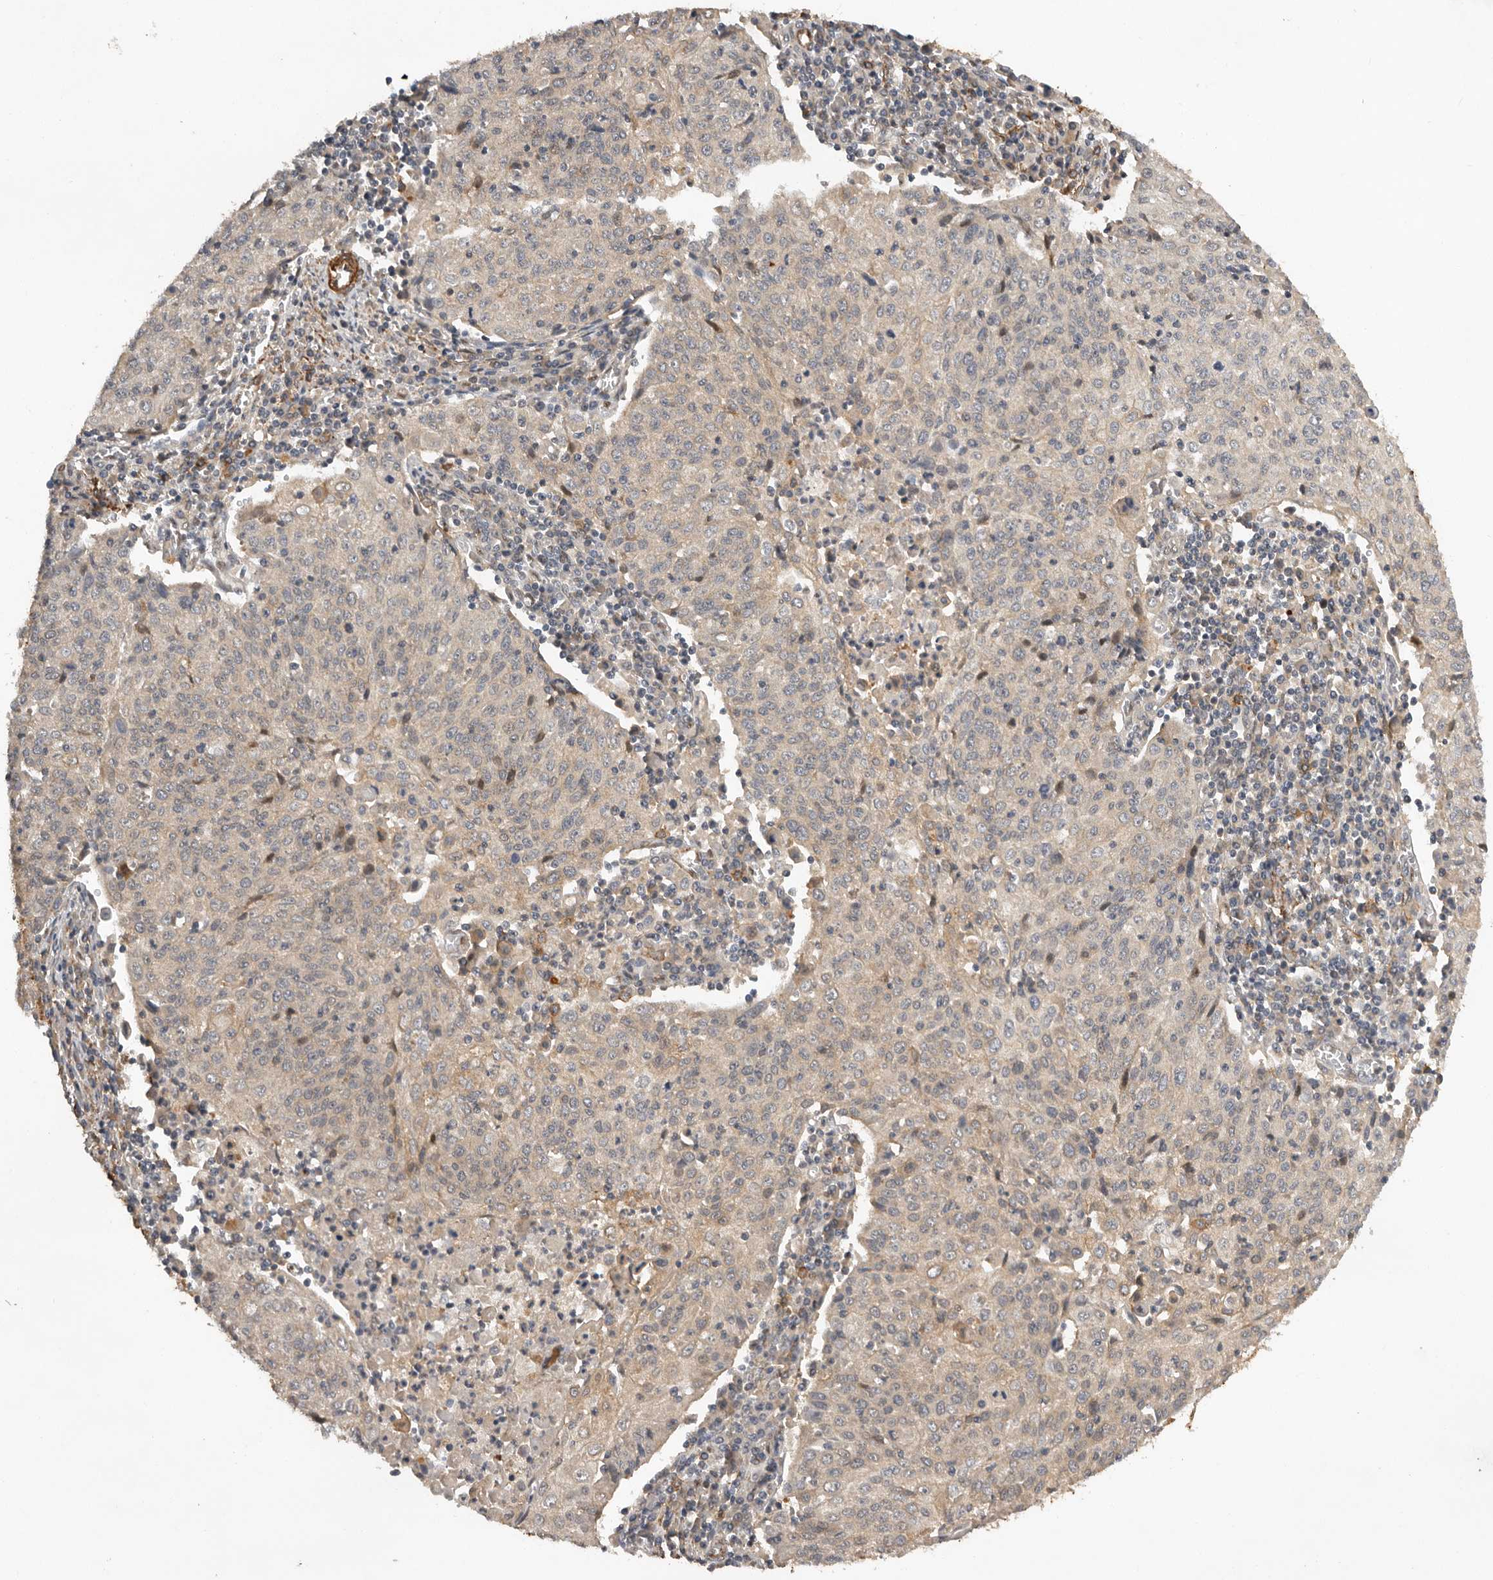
{"staining": {"intensity": "weak", "quantity": ">75%", "location": "cytoplasmic/membranous"}, "tissue": "cervical cancer", "cell_type": "Tumor cells", "image_type": "cancer", "snomed": [{"axis": "morphology", "description": "Squamous cell carcinoma, NOS"}, {"axis": "topography", "description": "Cervix"}], "caption": "Weak cytoplasmic/membranous staining is seen in approximately >75% of tumor cells in squamous cell carcinoma (cervical).", "gene": "RNF157", "patient": {"sex": "female", "age": 48}}